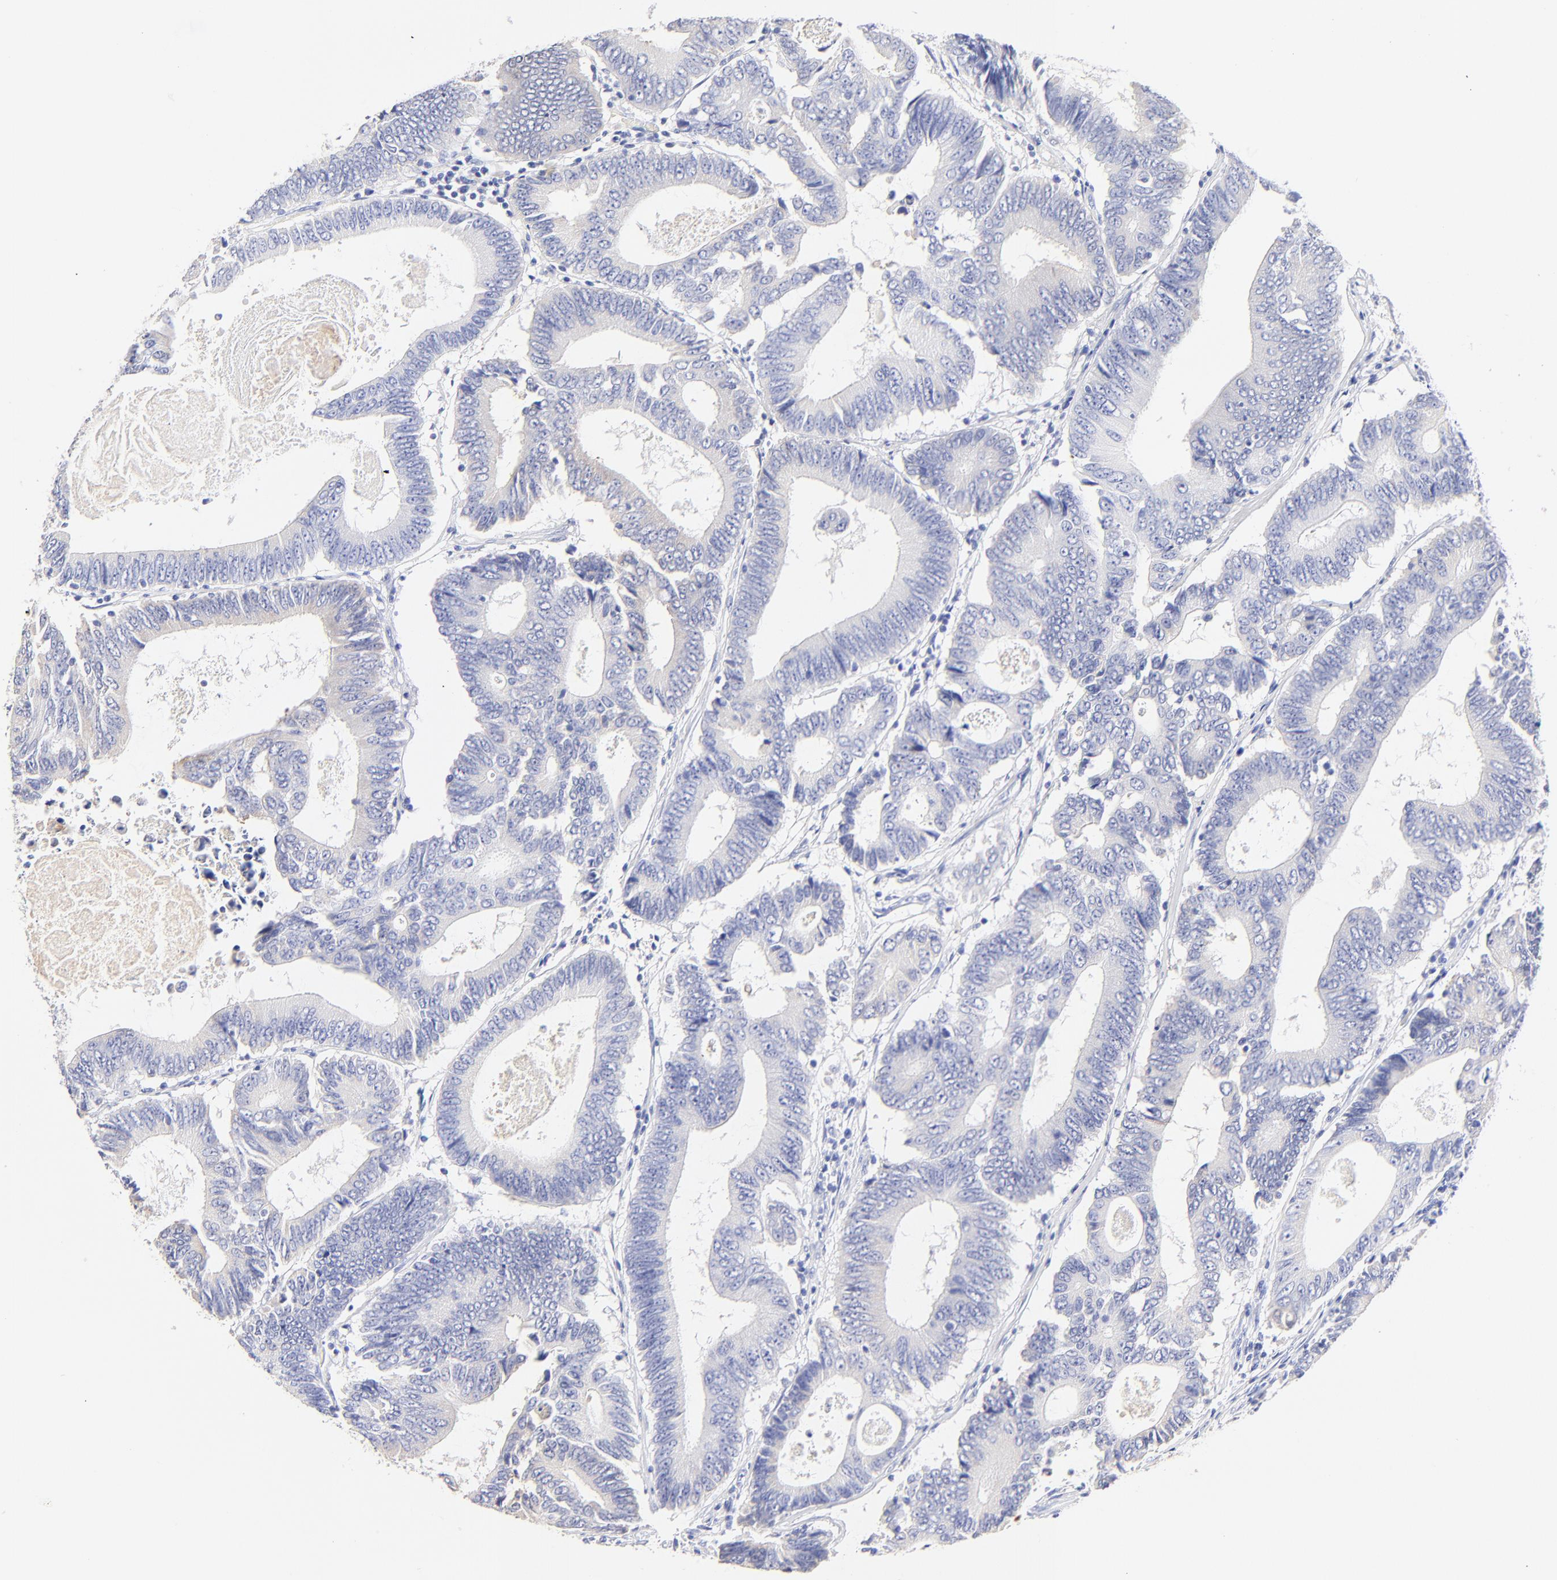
{"staining": {"intensity": "weak", "quantity": "<25%", "location": "cytoplasmic/membranous"}, "tissue": "colorectal cancer", "cell_type": "Tumor cells", "image_type": "cancer", "snomed": [{"axis": "morphology", "description": "Adenocarcinoma, NOS"}, {"axis": "topography", "description": "Colon"}], "caption": "Tumor cells are negative for brown protein staining in adenocarcinoma (colorectal).", "gene": "ASB9", "patient": {"sex": "female", "age": 78}}